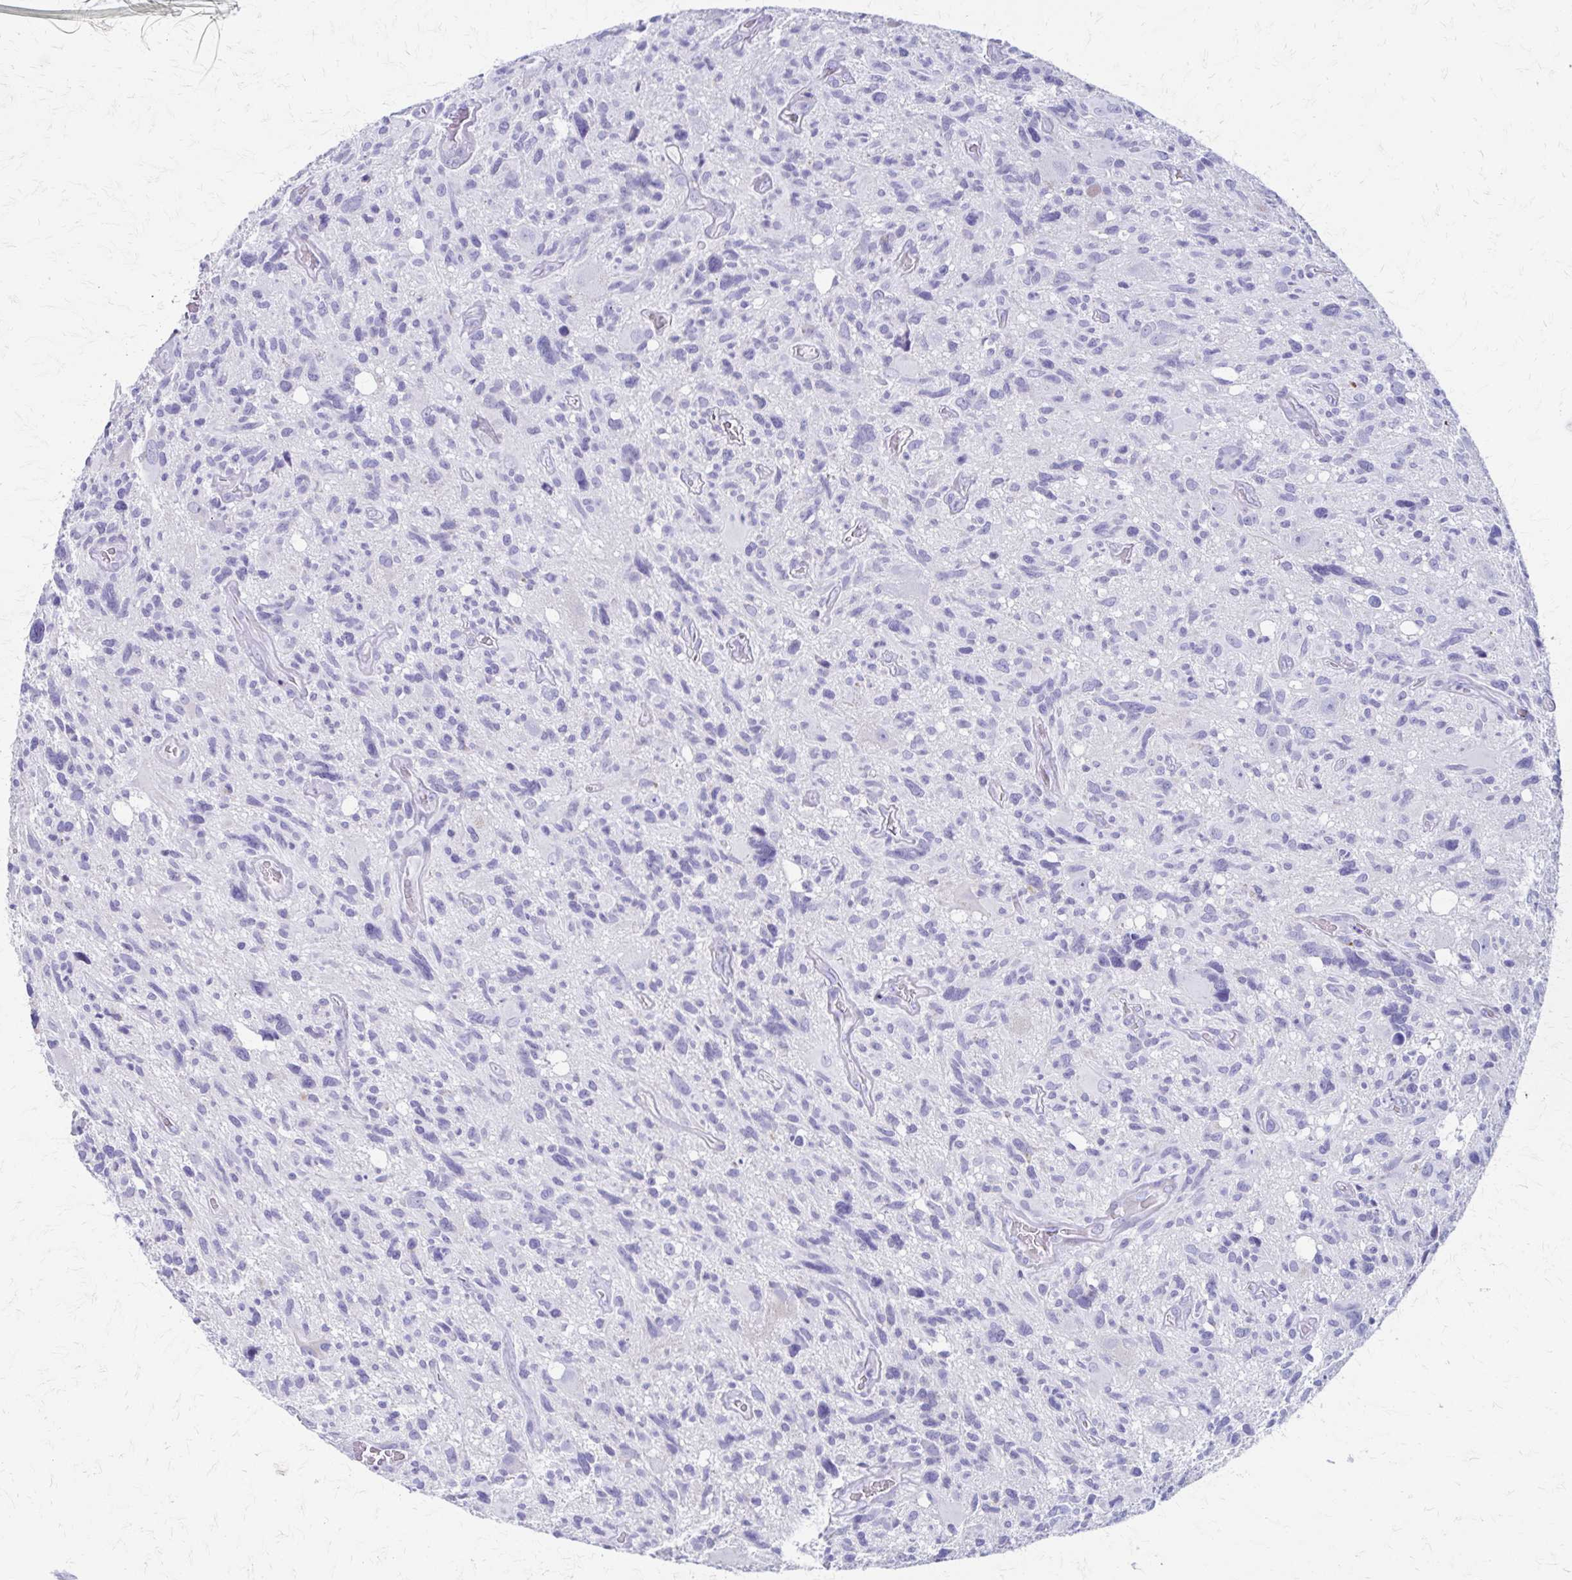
{"staining": {"intensity": "negative", "quantity": "none", "location": "none"}, "tissue": "glioma", "cell_type": "Tumor cells", "image_type": "cancer", "snomed": [{"axis": "morphology", "description": "Glioma, malignant, High grade"}, {"axis": "topography", "description": "Brain"}], "caption": "Glioma was stained to show a protein in brown. There is no significant staining in tumor cells. Nuclei are stained in blue.", "gene": "ZSCAN5B", "patient": {"sex": "male", "age": 49}}